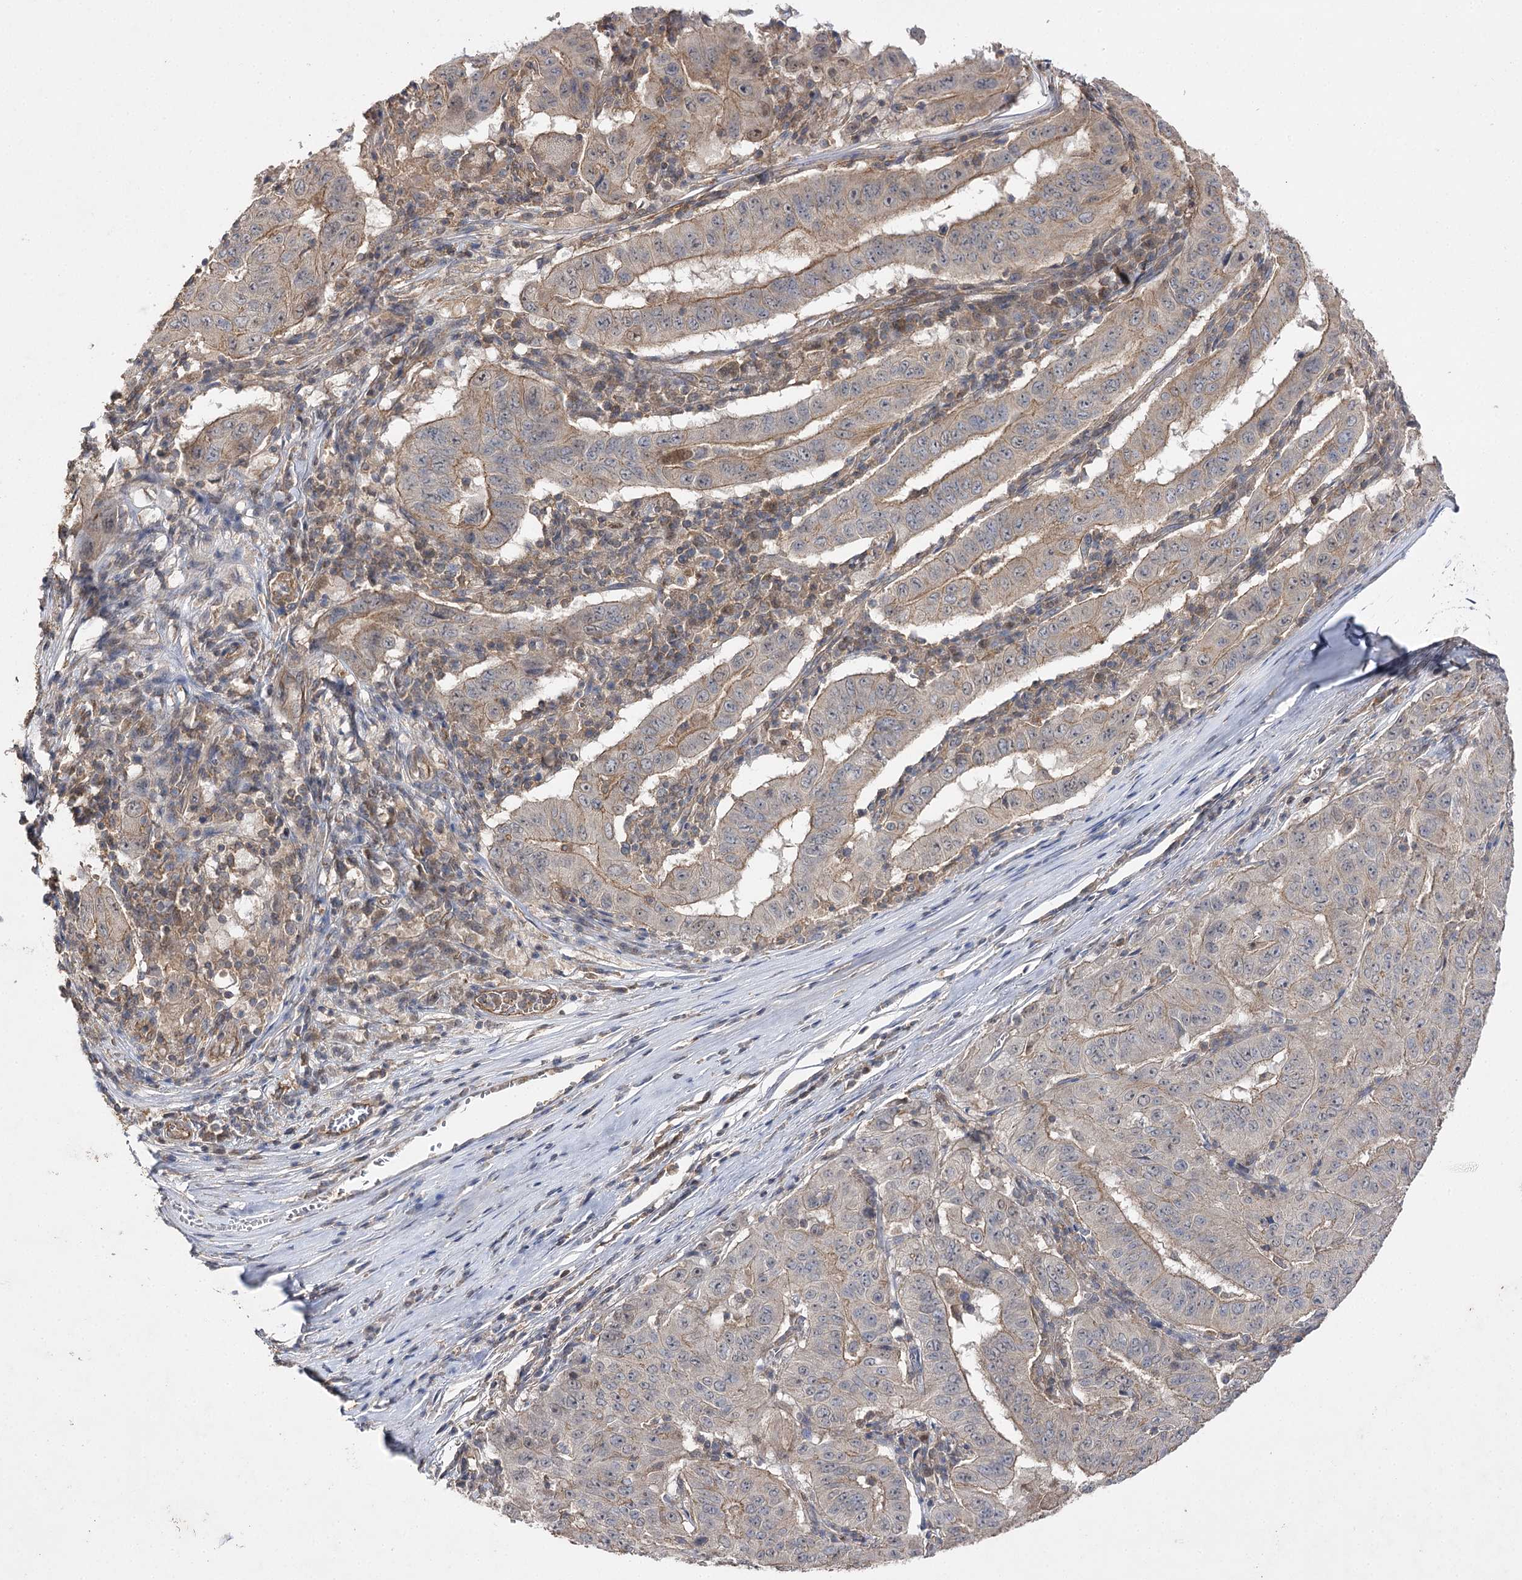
{"staining": {"intensity": "weak", "quantity": "25%-75%", "location": "cytoplasmic/membranous"}, "tissue": "pancreatic cancer", "cell_type": "Tumor cells", "image_type": "cancer", "snomed": [{"axis": "morphology", "description": "Adenocarcinoma, NOS"}, {"axis": "topography", "description": "Pancreas"}], "caption": "Immunohistochemistry (IHC) (DAB) staining of human pancreatic adenocarcinoma reveals weak cytoplasmic/membranous protein positivity in approximately 25%-75% of tumor cells. The staining was performed using DAB (3,3'-diaminobenzidine), with brown indicating positive protein expression. Nuclei are stained blue with hematoxylin.", "gene": "BCR", "patient": {"sex": "male", "age": 63}}